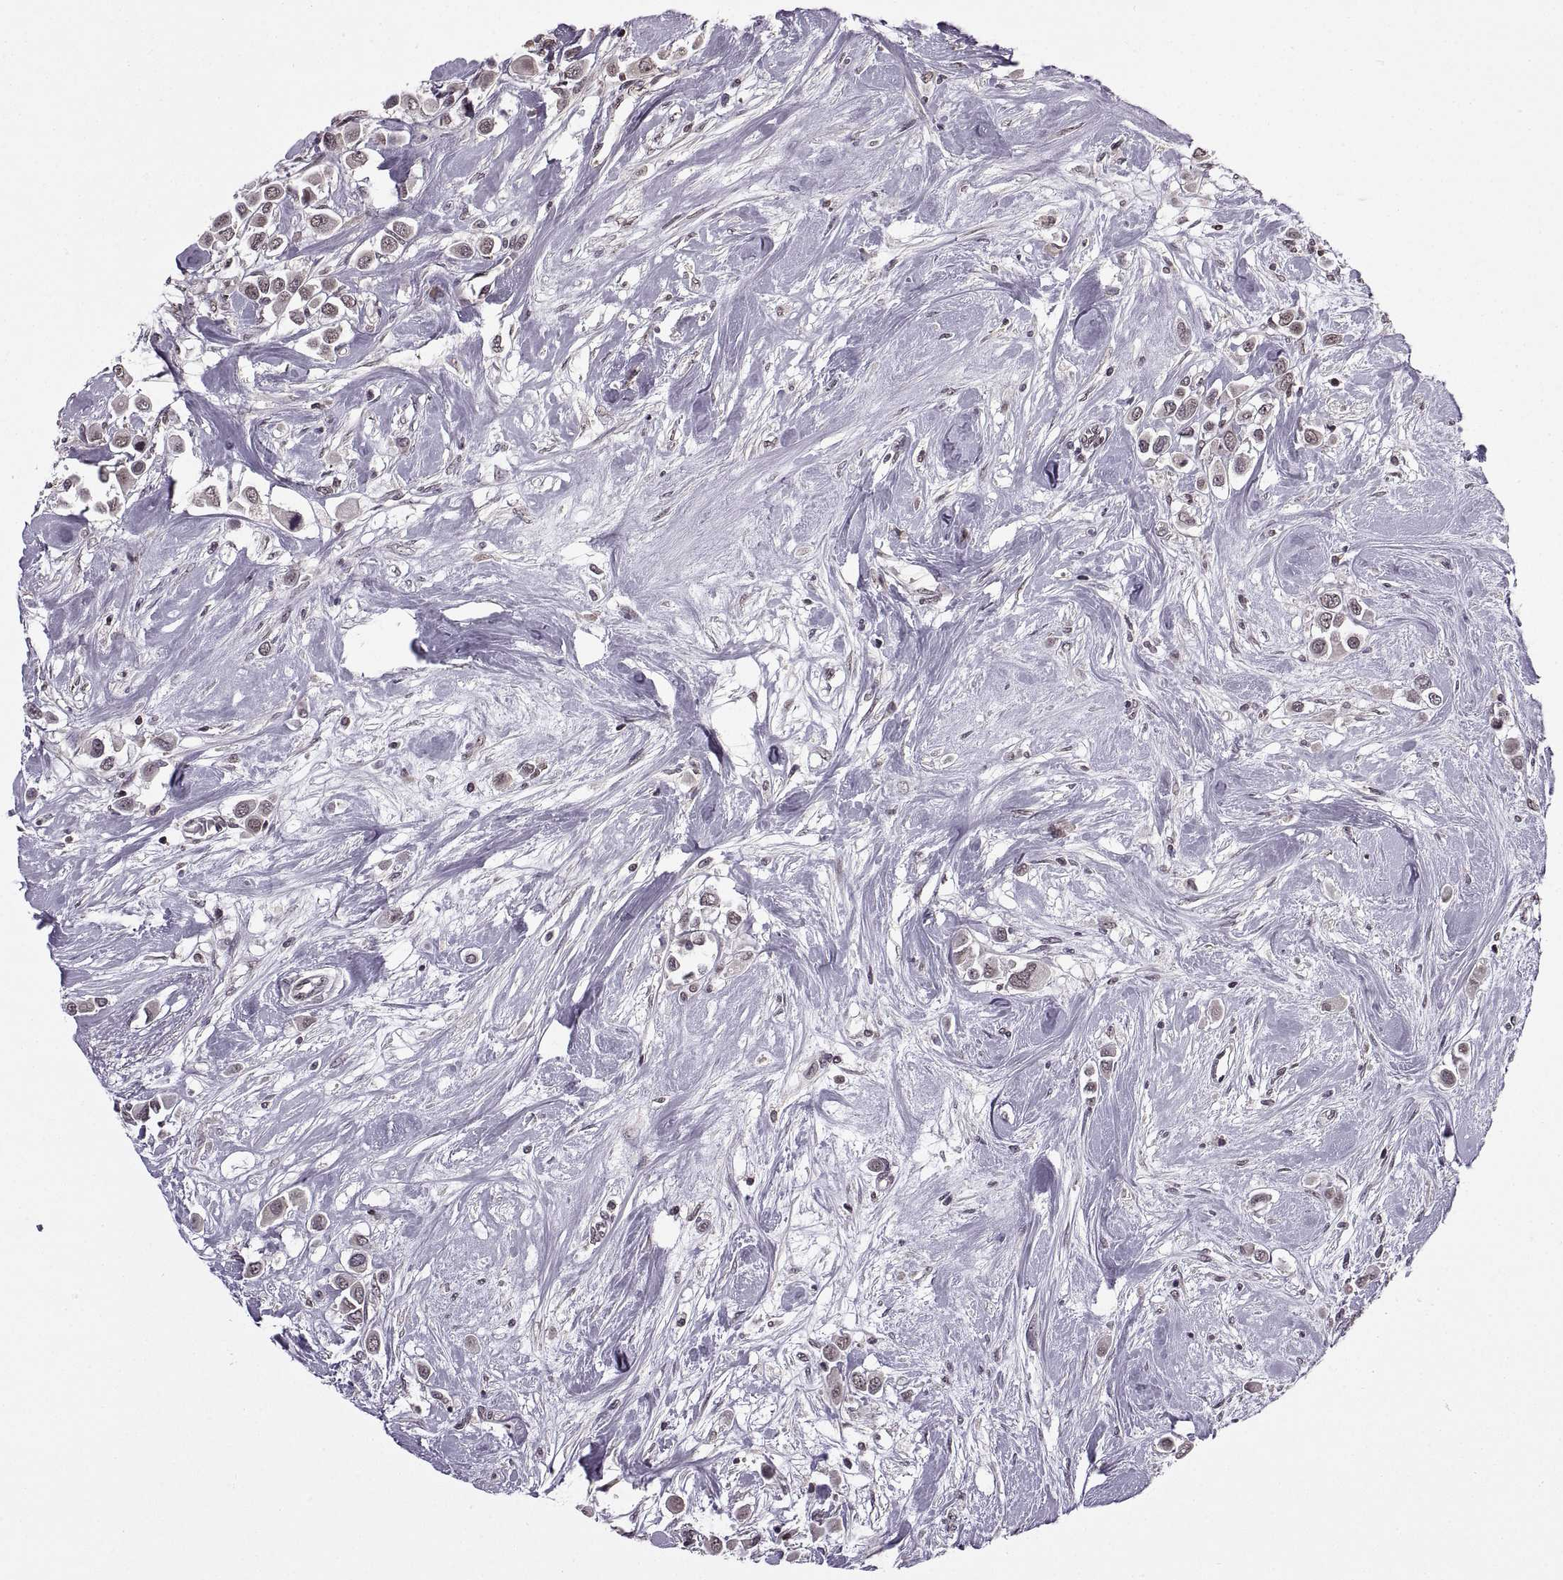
{"staining": {"intensity": "weak", "quantity": "<25%", "location": "nuclear"}, "tissue": "breast cancer", "cell_type": "Tumor cells", "image_type": "cancer", "snomed": [{"axis": "morphology", "description": "Duct carcinoma"}, {"axis": "topography", "description": "Breast"}], "caption": "Immunohistochemistry micrograph of neoplastic tissue: human breast infiltrating ductal carcinoma stained with DAB exhibits no significant protein staining in tumor cells.", "gene": "INTS3", "patient": {"sex": "female", "age": 61}}